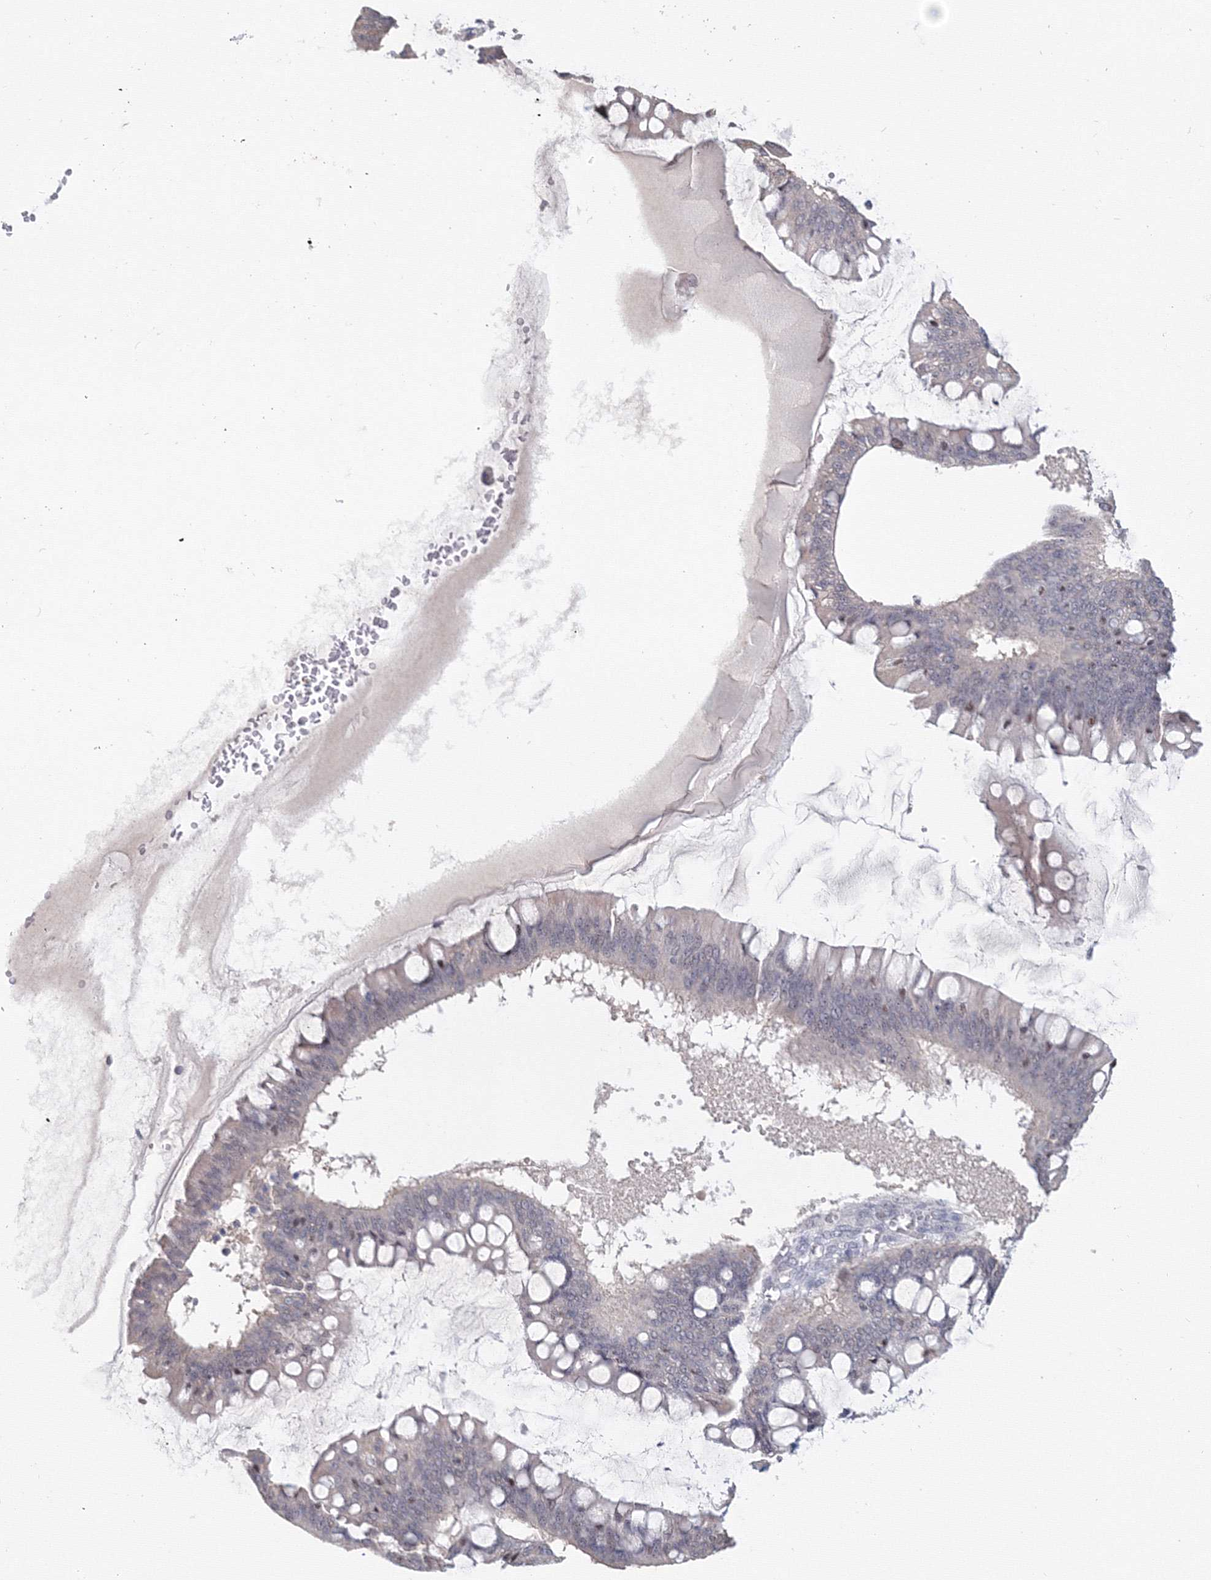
{"staining": {"intensity": "negative", "quantity": "none", "location": "none"}, "tissue": "ovarian cancer", "cell_type": "Tumor cells", "image_type": "cancer", "snomed": [{"axis": "morphology", "description": "Cystadenocarcinoma, mucinous, NOS"}, {"axis": "topography", "description": "Ovary"}], "caption": "This is a micrograph of IHC staining of ovarian mucinous cystadenocarcinoma, which shows no expression in tumor cells.", "gene": "SLC7A7", "patient": {"sex": "female", "age": 73}}